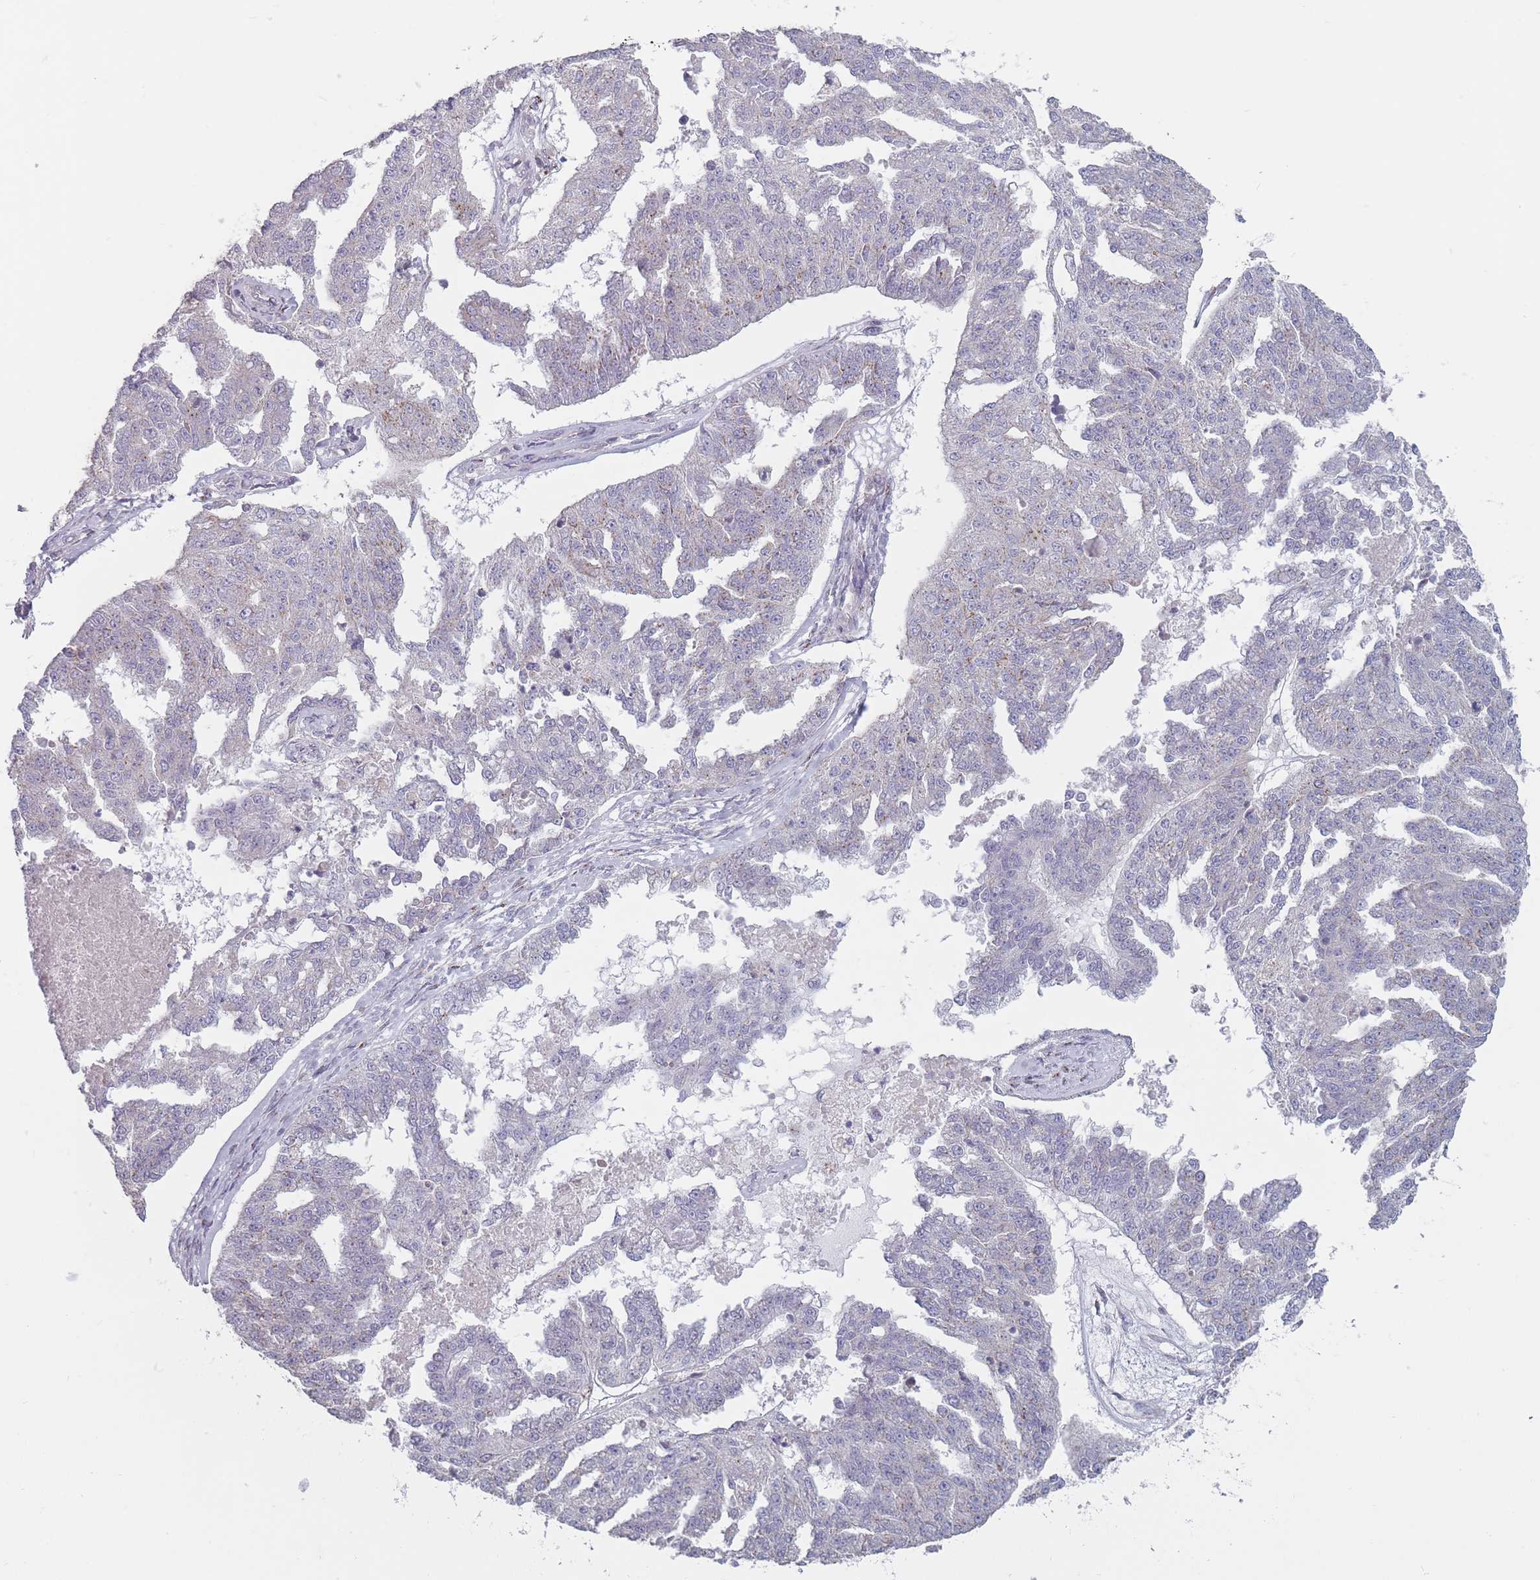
{"staining": {"intensity": "negative", "quantity": "none", "location": "none"}, "tissue": "ovarian cancer", "cell_type": "Tumor cells", "image_type": "cancer", "snomed": [{"axis": "morphology", "description": "Cystadenocarcinoma, serous, NOS"}, {"axis": "topography", "description": "Ovary"}], "caption": "Ovarian cancer (serous cystadenocarcinoma) was stained to show a protein in brown. There is no significant expression in tumor cells. Nuclei are stained in blue.", "gene": "AKAIN1", "patient": {"sex": "female", "age": 58}}